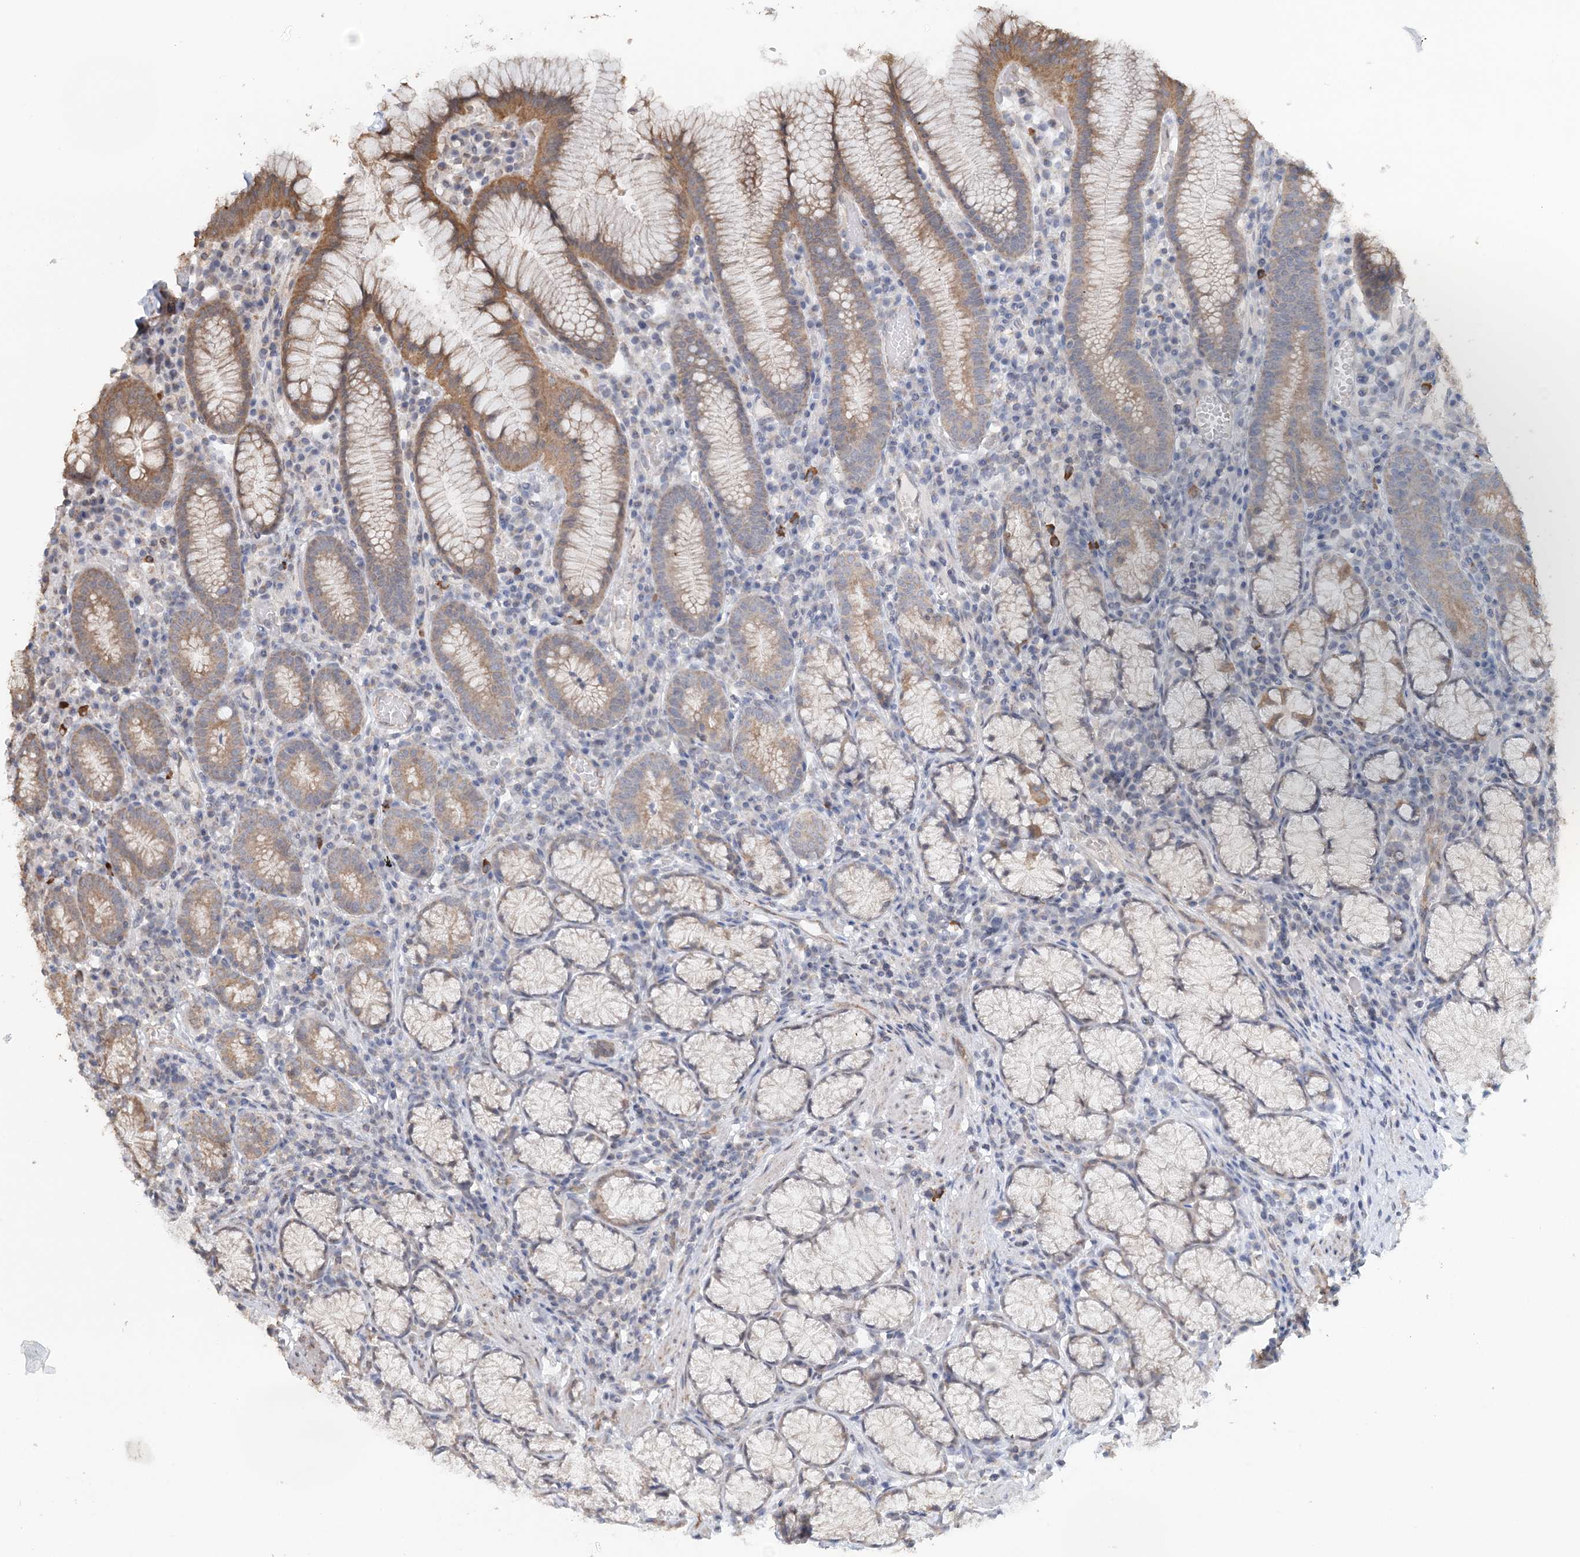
{"staining": {"intensity": "moderate", "quantity": ">75%", "location": "cytoplasmic/membranous"}, "tissue": "stomach", "cell_type": "Glandular cells", "image_type": "normal", "snomed": [{"axis": "morphology", "description": "Normal tissue, NOS"}, {"axis": "topography", "description": "Stomach"}], "caption": "A high-resolution histopathology image shows IHC staining of unremarkable stomach, which demonstrates moderate cytoplasmic/membranous expression in approximately >75% of glandular cells.", "gene": "FBXO38", "patient": {"sex": "male", "age": 55}}